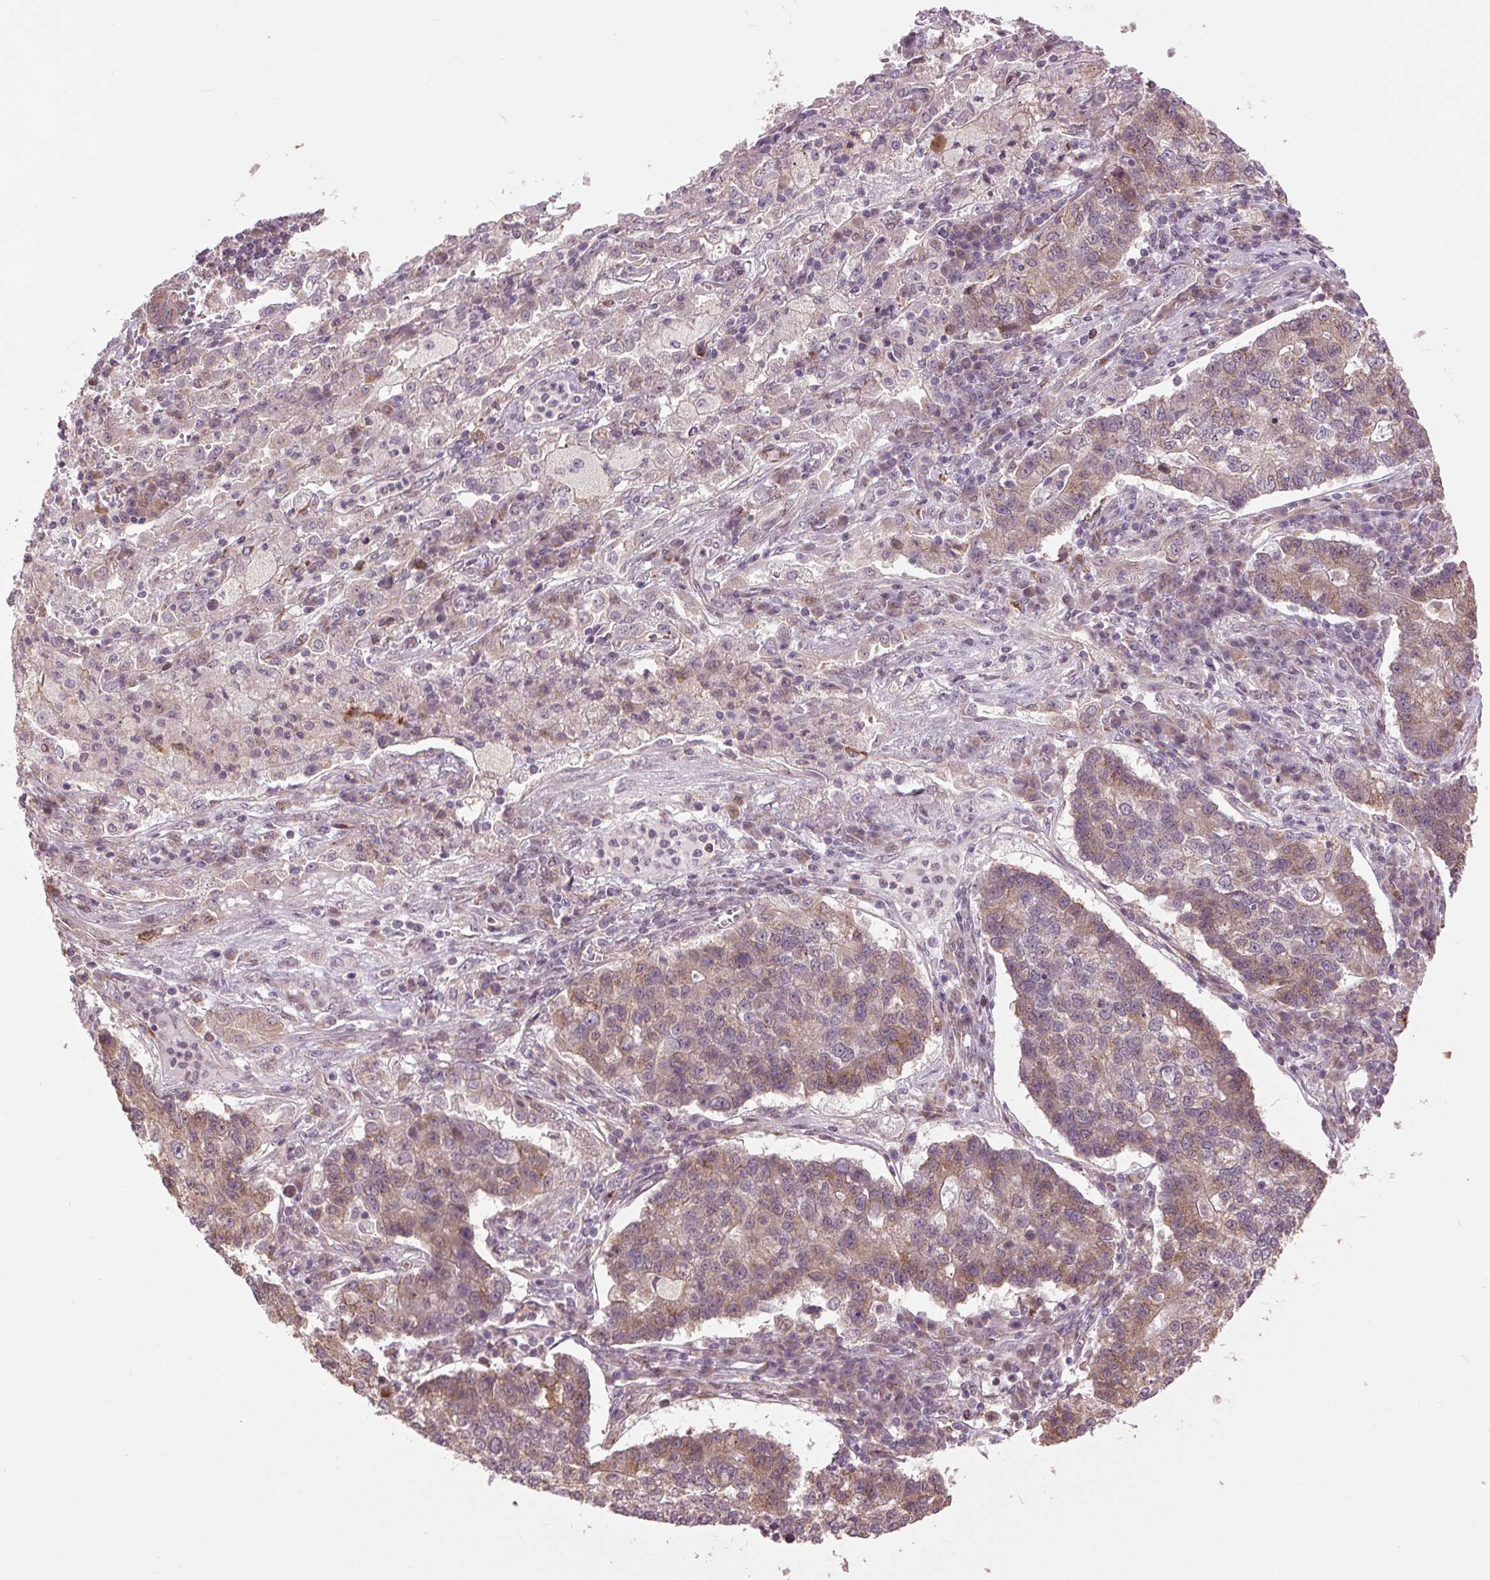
{"staining": {"intensity": "weak", "quantity": "<25%", "location": "cytoplasmic/membranous"}, "tissue": "lung cancer", "cell_type": "Tumor cells", "image_type": "cancer", "snomed": [{"axis": "morphology", "description": "Adenocarcinoma, NOS"}, {"axis": "topography", "description": "Lung"}], "caption": "DAB (3,3'-diaminobenzidine) immunohistochemical staining of adenocarcinoma (lung) reveals no significant expression in tumor cells.", "gene": "BSDC1", "patient": {"sex": "male", "age": 57}}